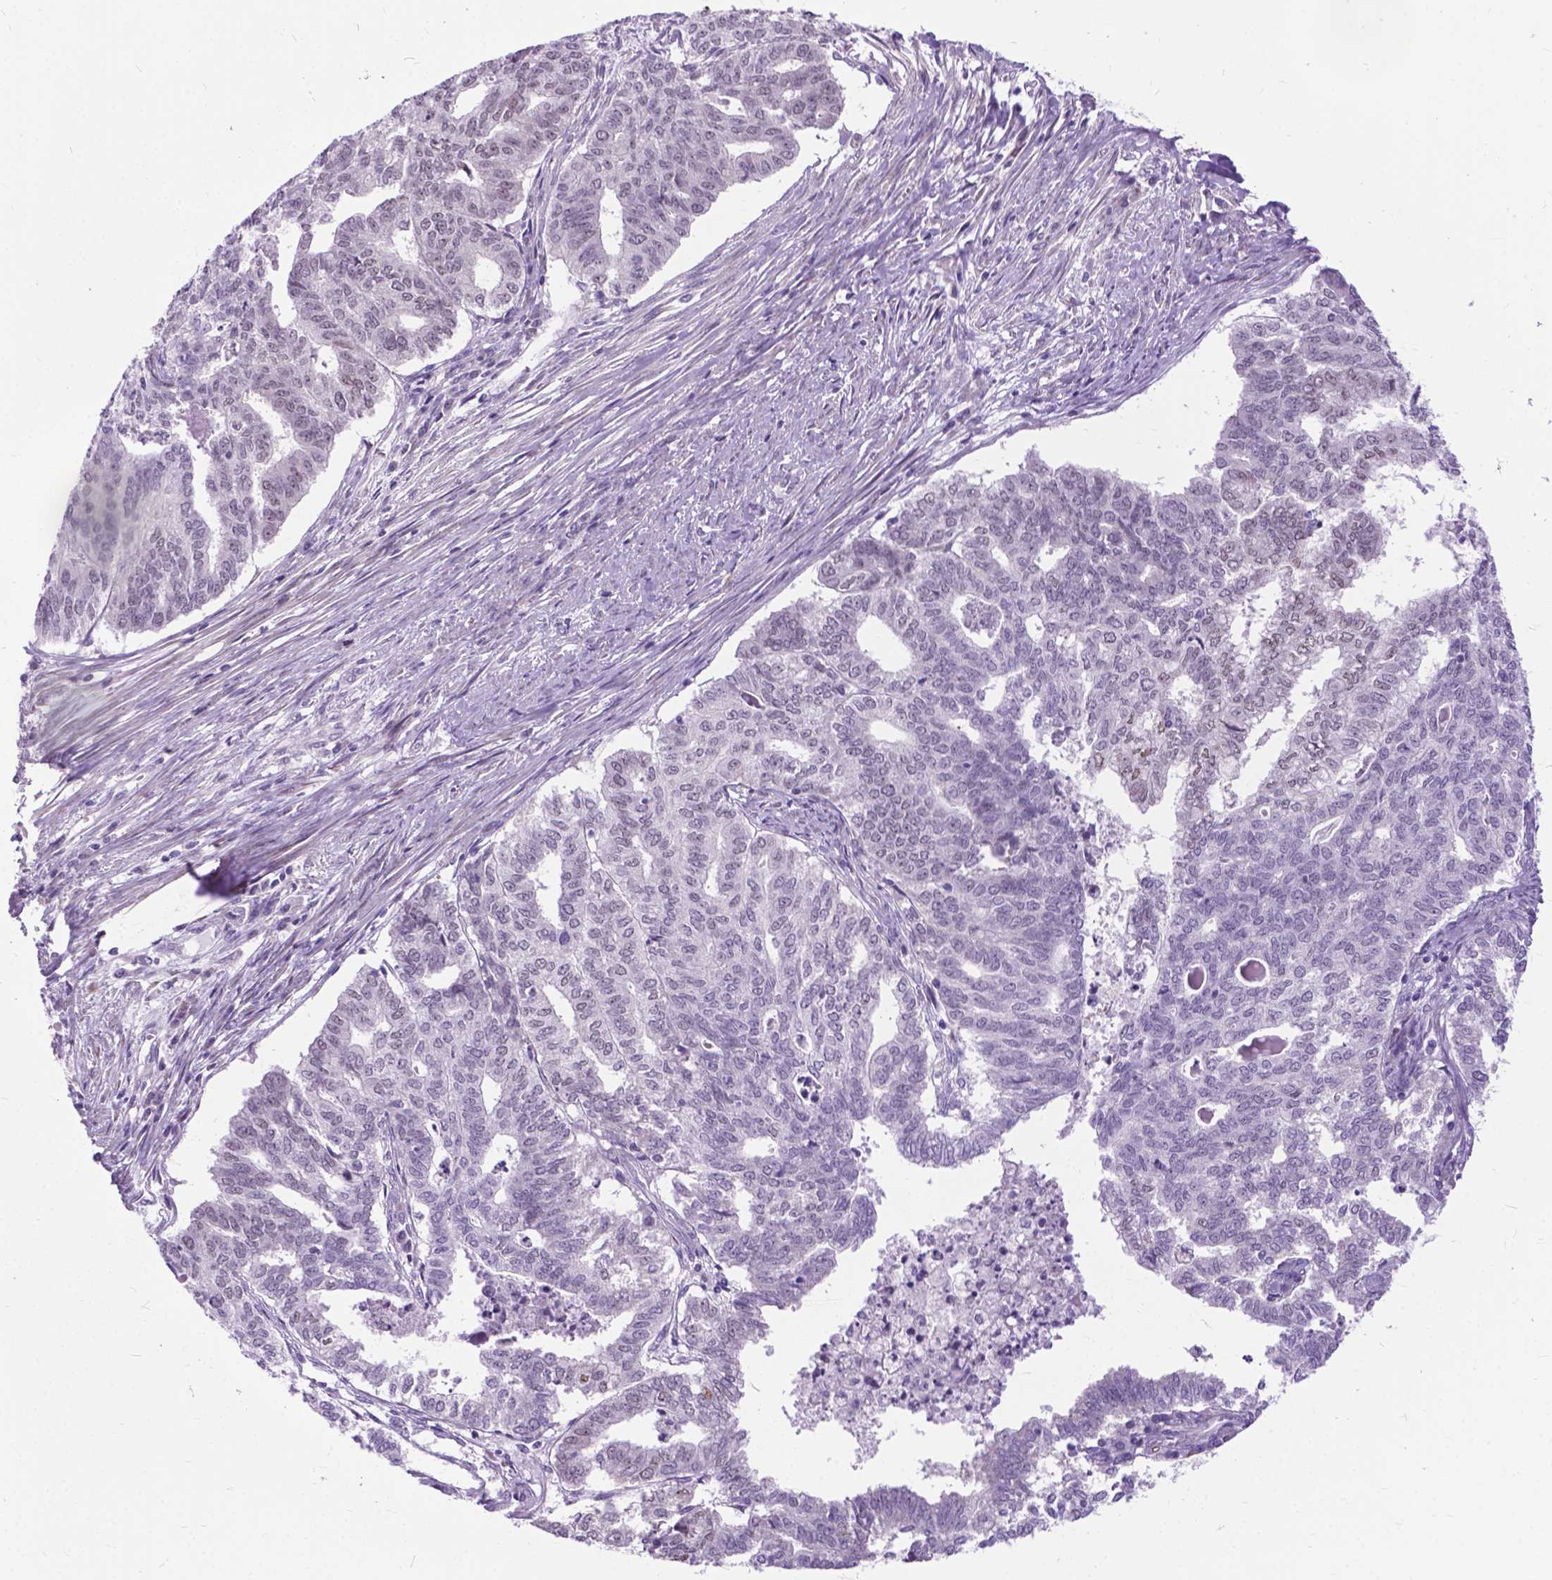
{"staining": {"intensity": "negative", "quantity": "none", "location": "none"}, "tissue": "endometrial cancer", "cell_type": "Tumor cells", "image_type": "cancer", "snomed": [{"axis": "morphology", "description": "Adenocarcinoma, NOS"}, {"axis": "topography", "description": "Endometrium"}], "caption": "DAB (3,3'-diaminobenzidine) immunohistochemical staining of human endometrial cancer (adenocarcinoma) reveals no significant staining in tumor cells.", "gene": "APCDD1L", "patient": {"sex": "female", "age": 79}}